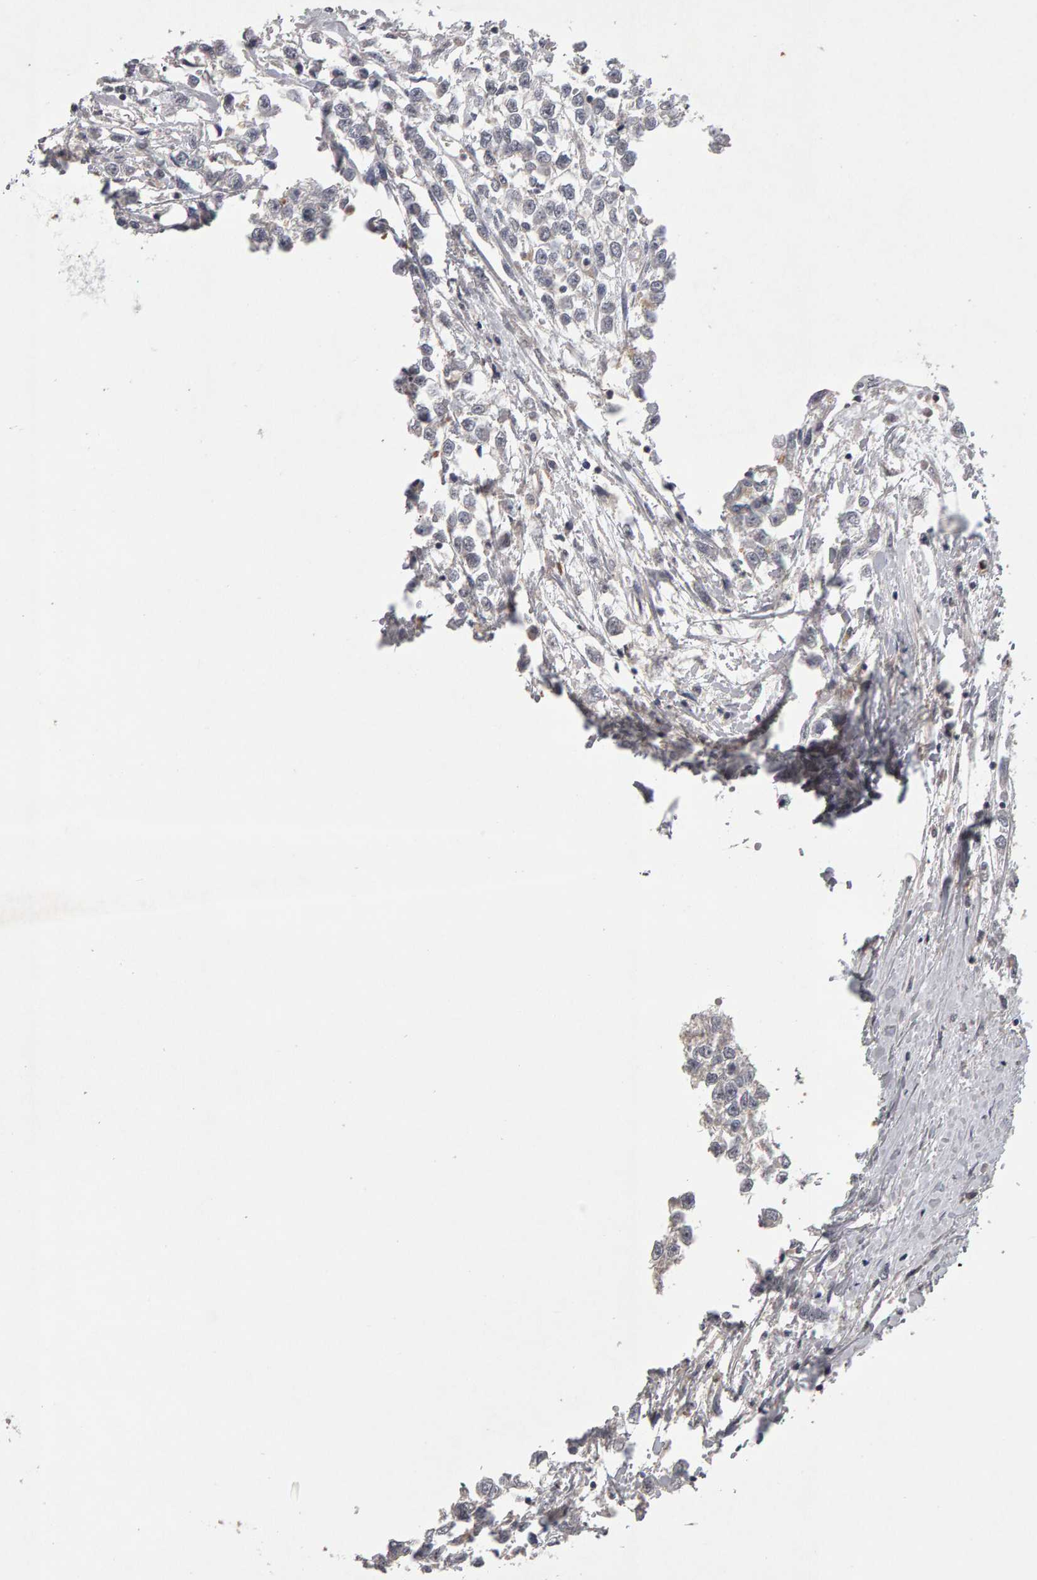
{"staining": {"intensity": "negative", "quantity": "none", "location": "none"}, "tissue": "testis cancer", "cell_type": "Tumor cells", "image_type": "cancer", "snomed": [{"axis": "morphology", "description": "Seminoma, NOS"}, {"axis": "morphology", "description": "Carcinoma, Embryonal, NOS"}, {"axis": "topography", "description": "Testis"}], "caption": "High magnification brightfield microscopy of testis cancer (seminoma) stained with DAB (3,3'-diaminobenzidine) (brown) and counterstained with hematoxylin (blue): tumor cells show no significant expression.", "gene": "COASY", "patient": {"sex": "male", "age": 51}}